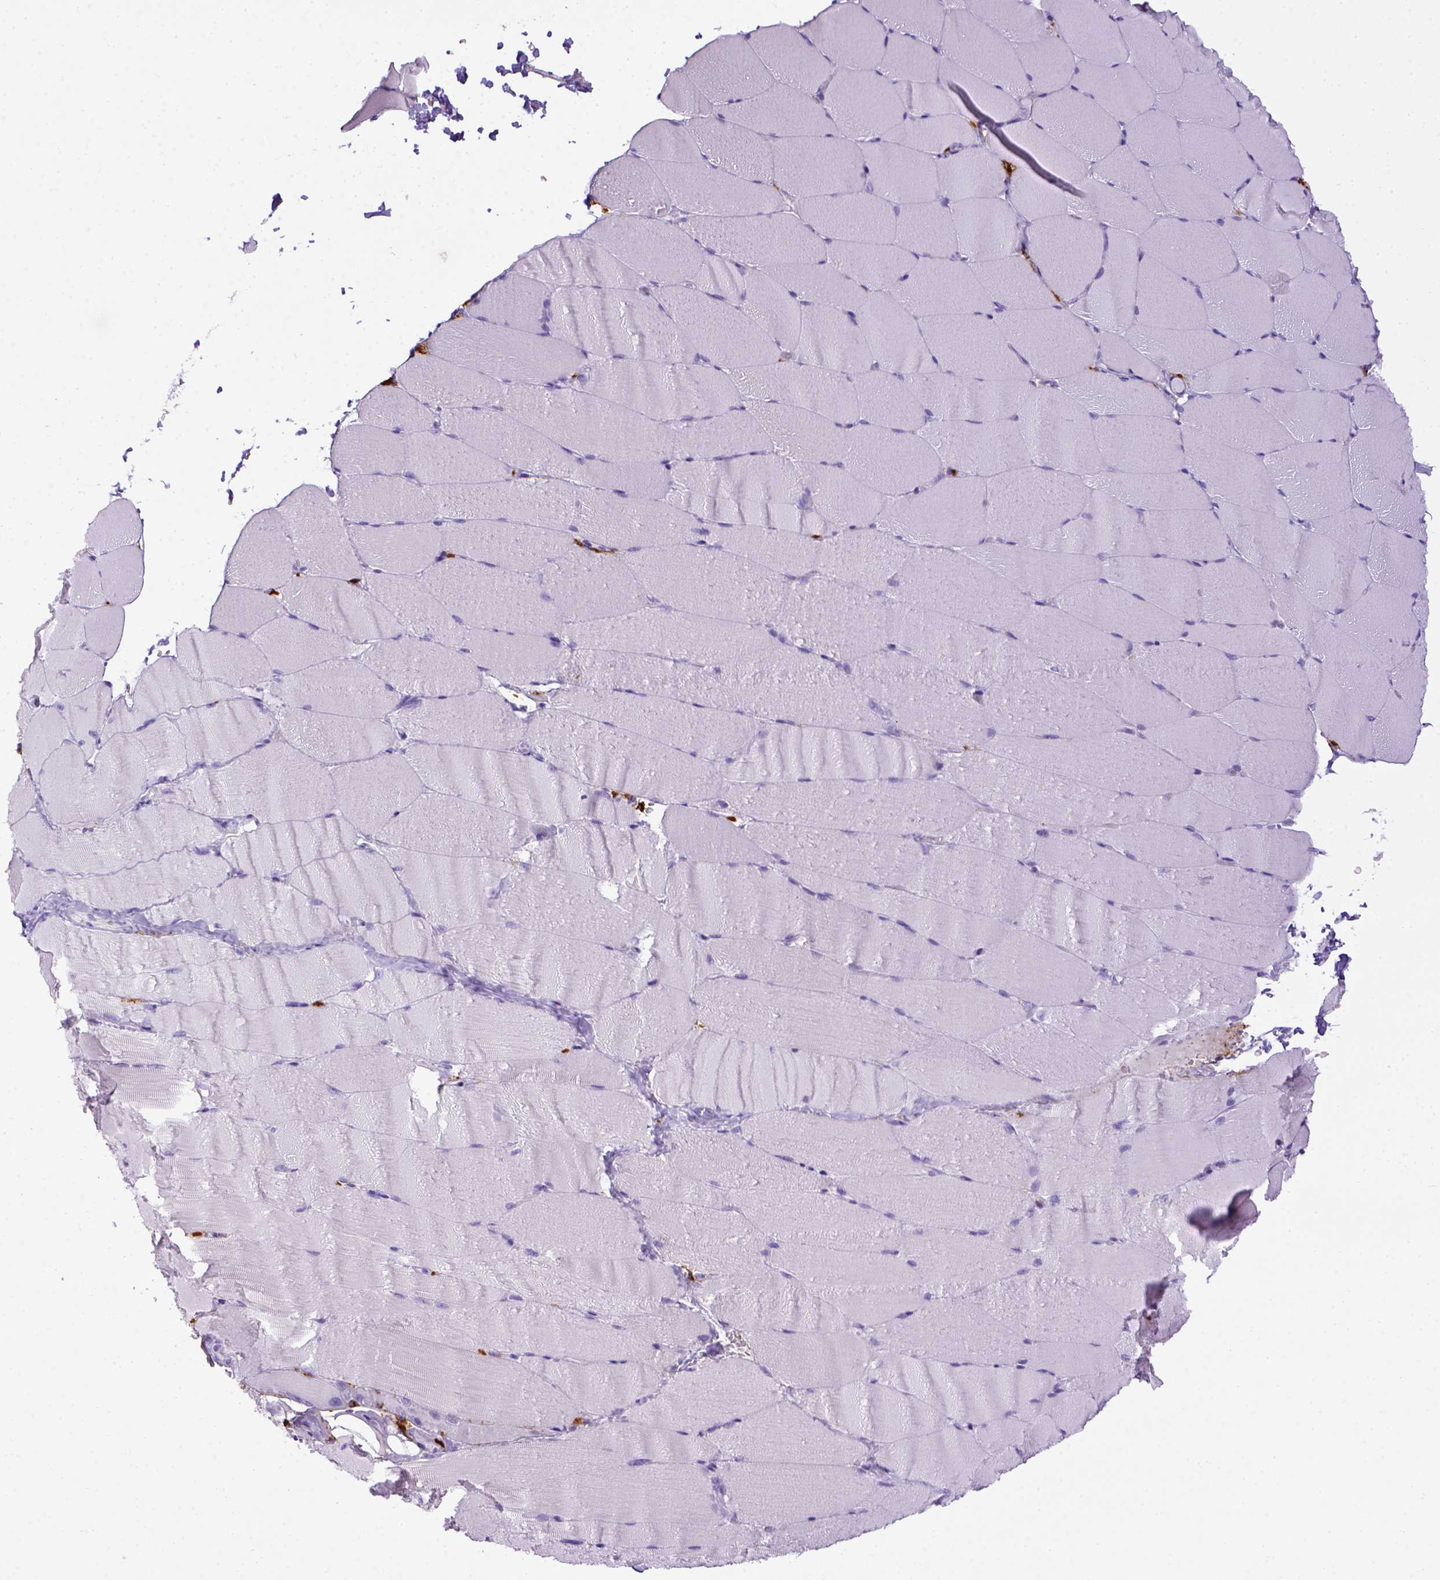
{"staining": {"intensity": "negative", "quantity": "none", "location": "none"}, "tissue": "skeletal muscle", "cell_type": "Myocytes", "image_type": "normal", "snomed": [{"axis": "morphology", "description": "Normal tissue, NOS"}, {"axis": "topography", "description": "Skeletal muscle"}], "caption": "This image is of normal skeletal muscle stained with immunohistochemistry to label a protein in brown with the nuclei are counter-stained blue. There is no expression in myocytes. The staining was performed using DAB (3,3'-diaminobenzidine) to visualize the protein expression in brown, while the nuclei were stained in blue with hematoxylin (Magnification: 20x).", "gene": "CD68", "patient": {"sex": "female", "age": 37}}